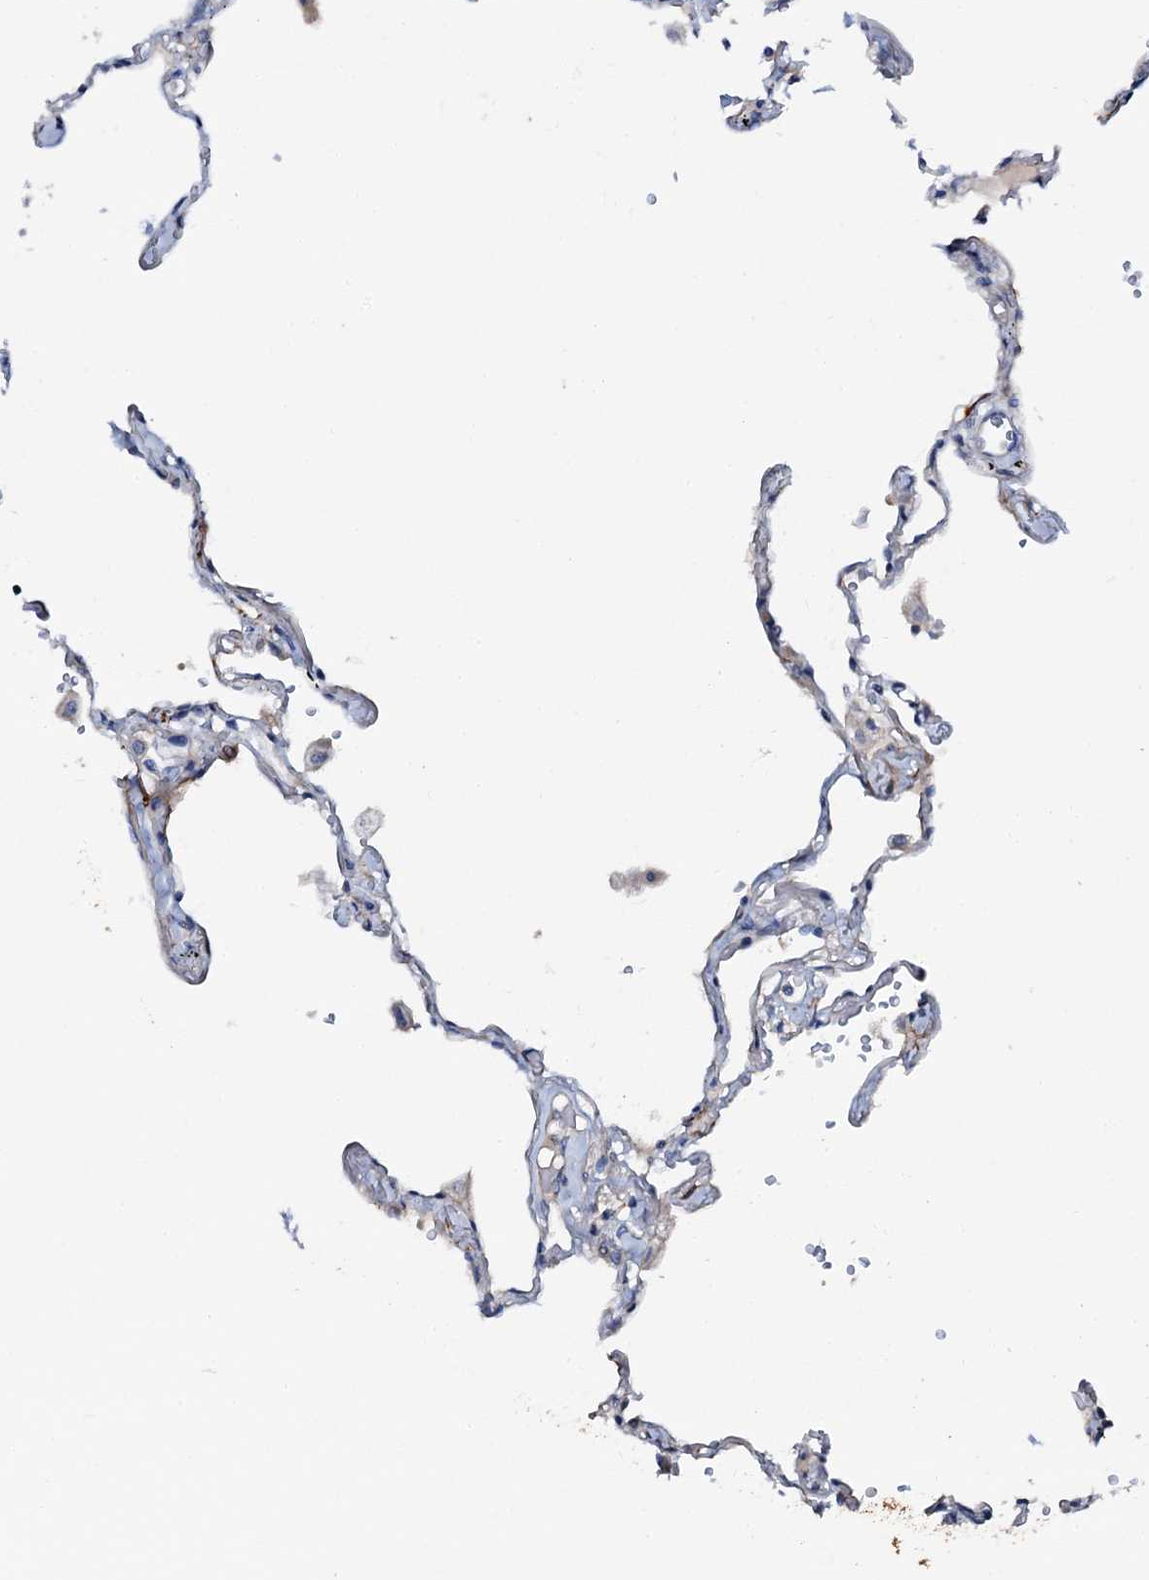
{"staining": {"intensity": "weak", "quantity": "<25%", "location": "cytoplasmic/membranous"}, "tissue": "lung", "cell_type": "Alveolar cells", "image_type": "normal", "snomed": [{"axis": "morphology", "description": "Normal tissue, NOS"}, {"axis": "topography", "description": "Lung"}], "caption": "Immunohistochemistry (IHC) micrograph of normal lung: lung stained with DAB (3,3'-diaminobenzidine) demonstrates no significant protein positivity in alveolar cells.", "gene": "GFOD2", "patient": {"sex": "female", "age": 67}}